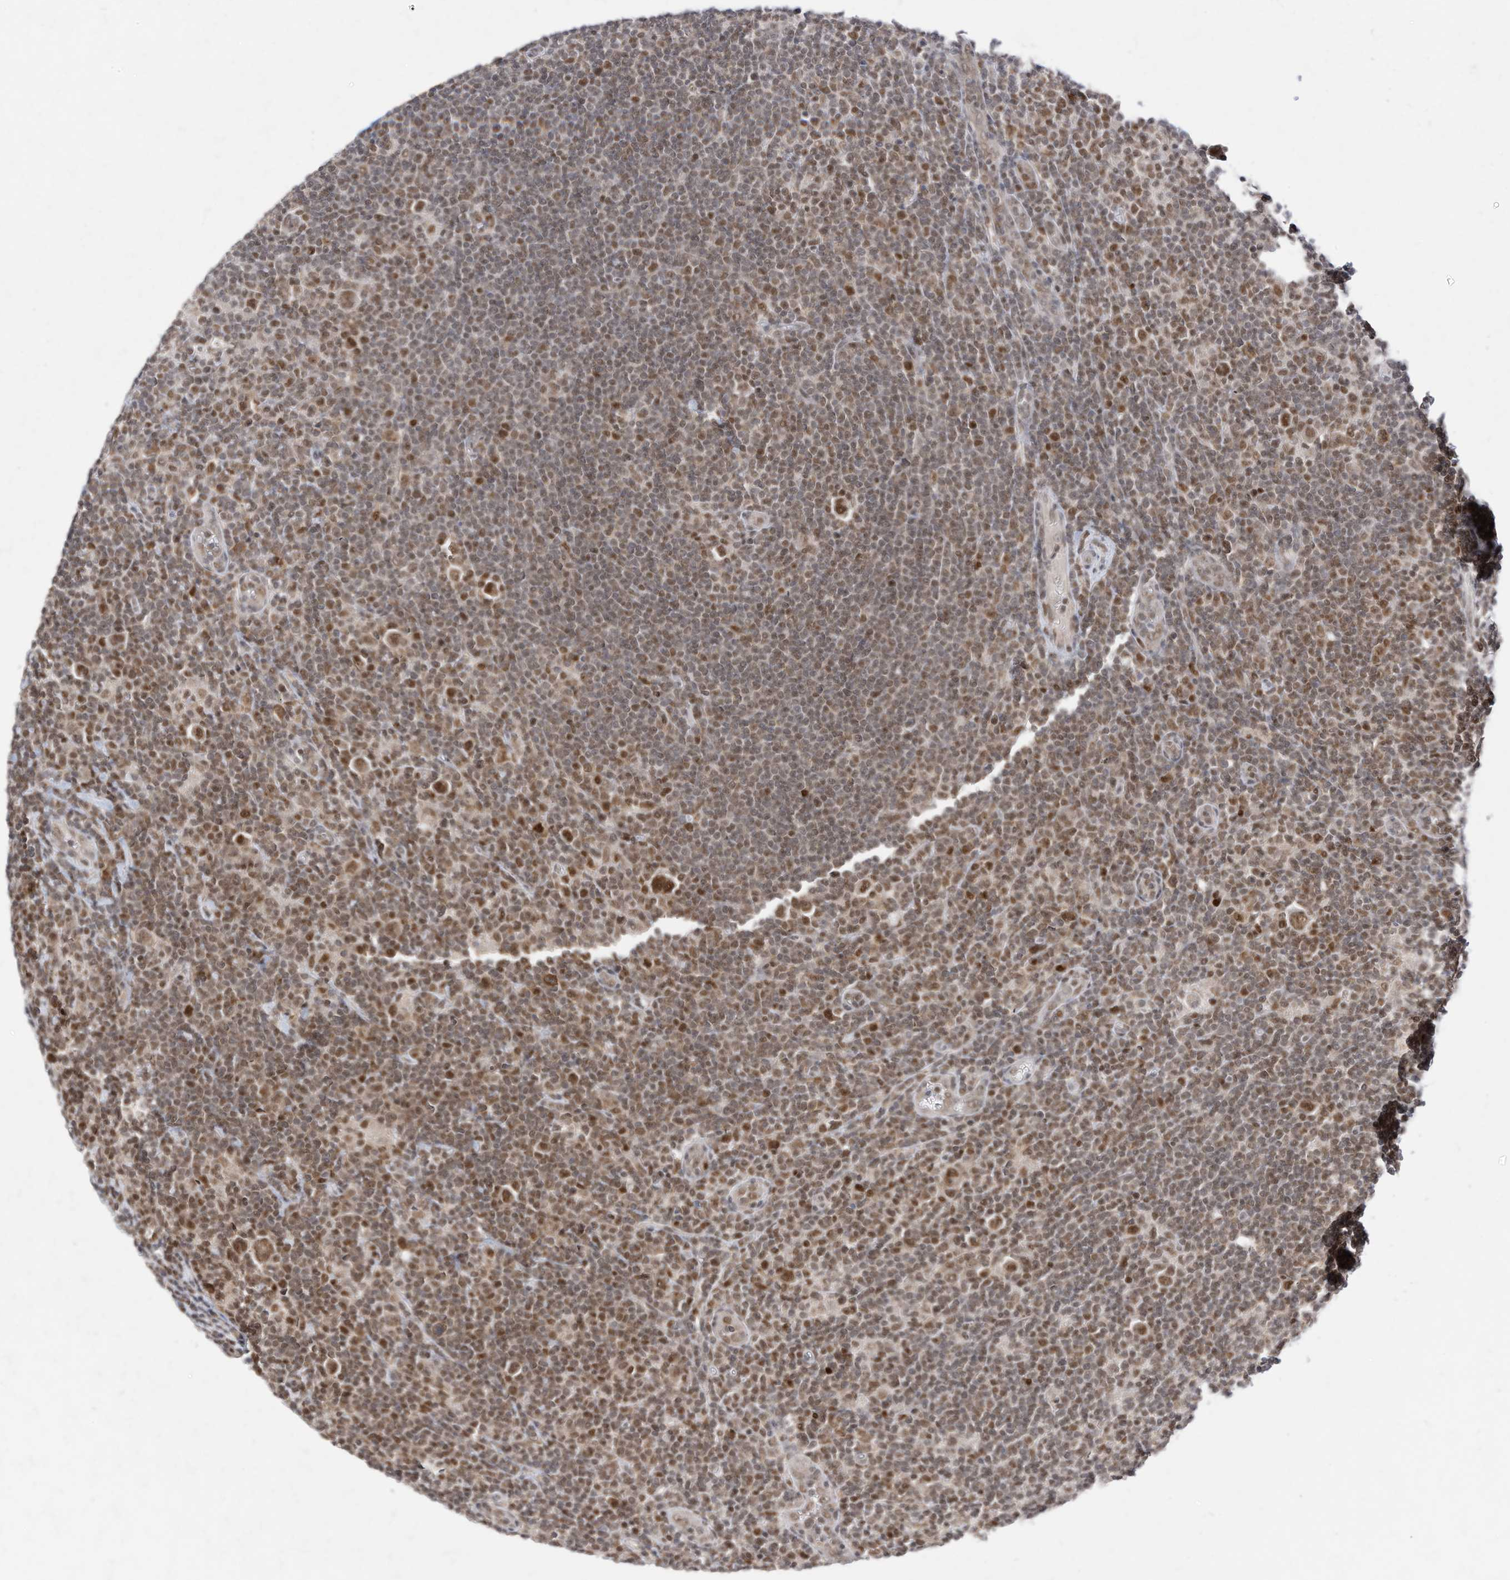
{"staining": {"intensity": "moderate", "quantity": ">75%", "location": "nuclear"}, "tissue": "lymphoma", "cell_type": "Tumor cells", "image_type": "cancer", "snomed": [{"axis": "morphology", "description": "Hodgkin's disease, NOS"}, {"axis": "topography", "description": "Lymph node"}], "caption": "Tumor cells show medium levels of moderate nuclear staining in approximately >75% of cells in Hodgkin's disease.", "gene": "OGT", "patient": {"sex": "female", "age": 57}}